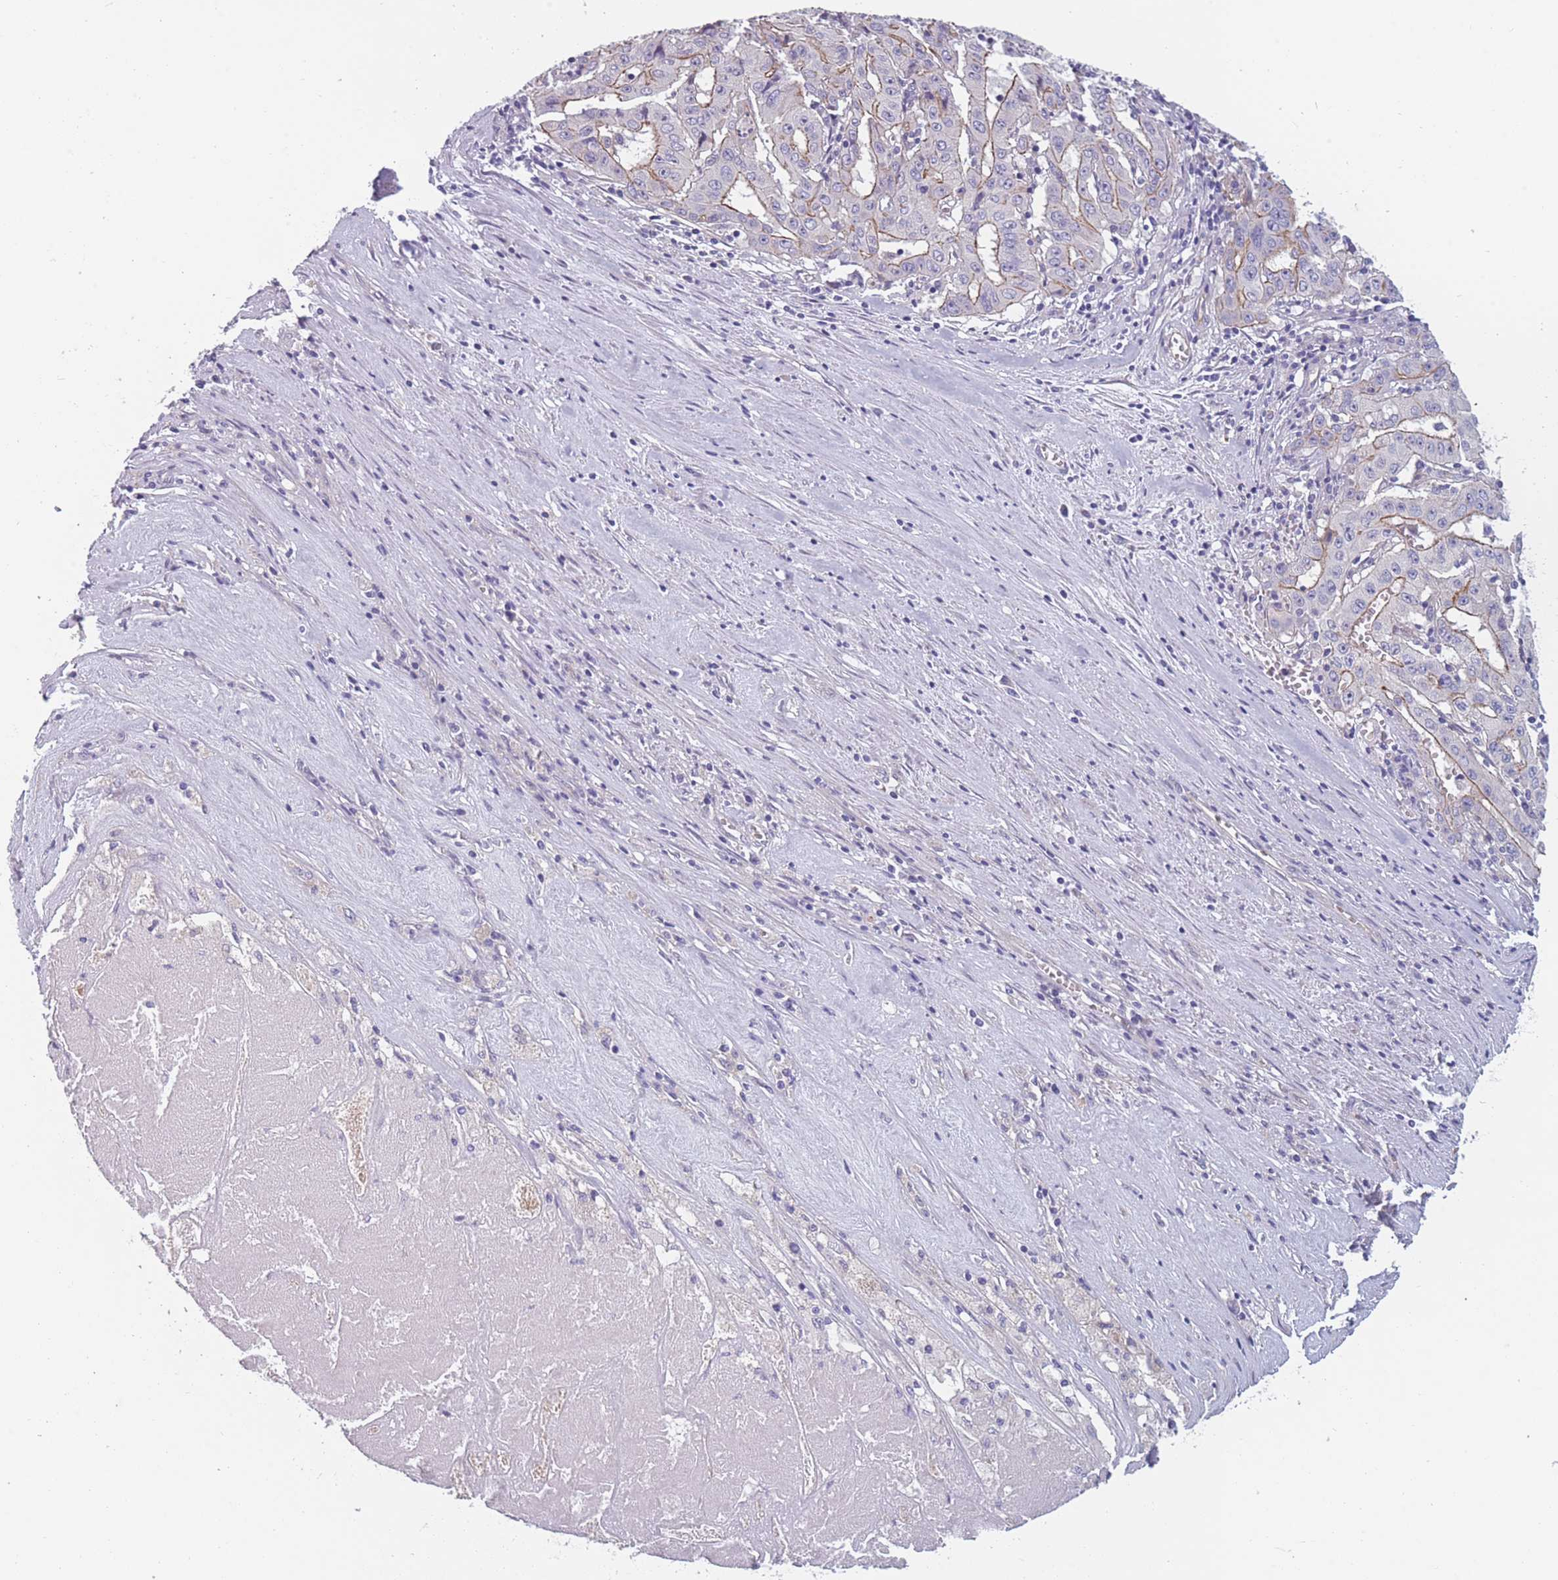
{"staining": {"intensity": "moderate", "quantity": "25%-75%", "location": "cytoplasmic/membranous"}, "tissue": "pancreatic cancer", "cell_type": "Tumor cells", "image_type": "cancer", "snomed": [{"axis": "morphology", "description": "Adenocarcinoma, NOS"}, {"axis": "topography", "description": "Pancreas"}], "caption": "Immunohistochemistry (IHC) (DAB) staining of human adenocarcinoma (pancreatic) exhibits moderate cytoplasmic/membranous protein expression in approximately 25%-75% of tumor cells.", "gene": "FAM83F", "patient": {"sex": "male", "age": 63}}